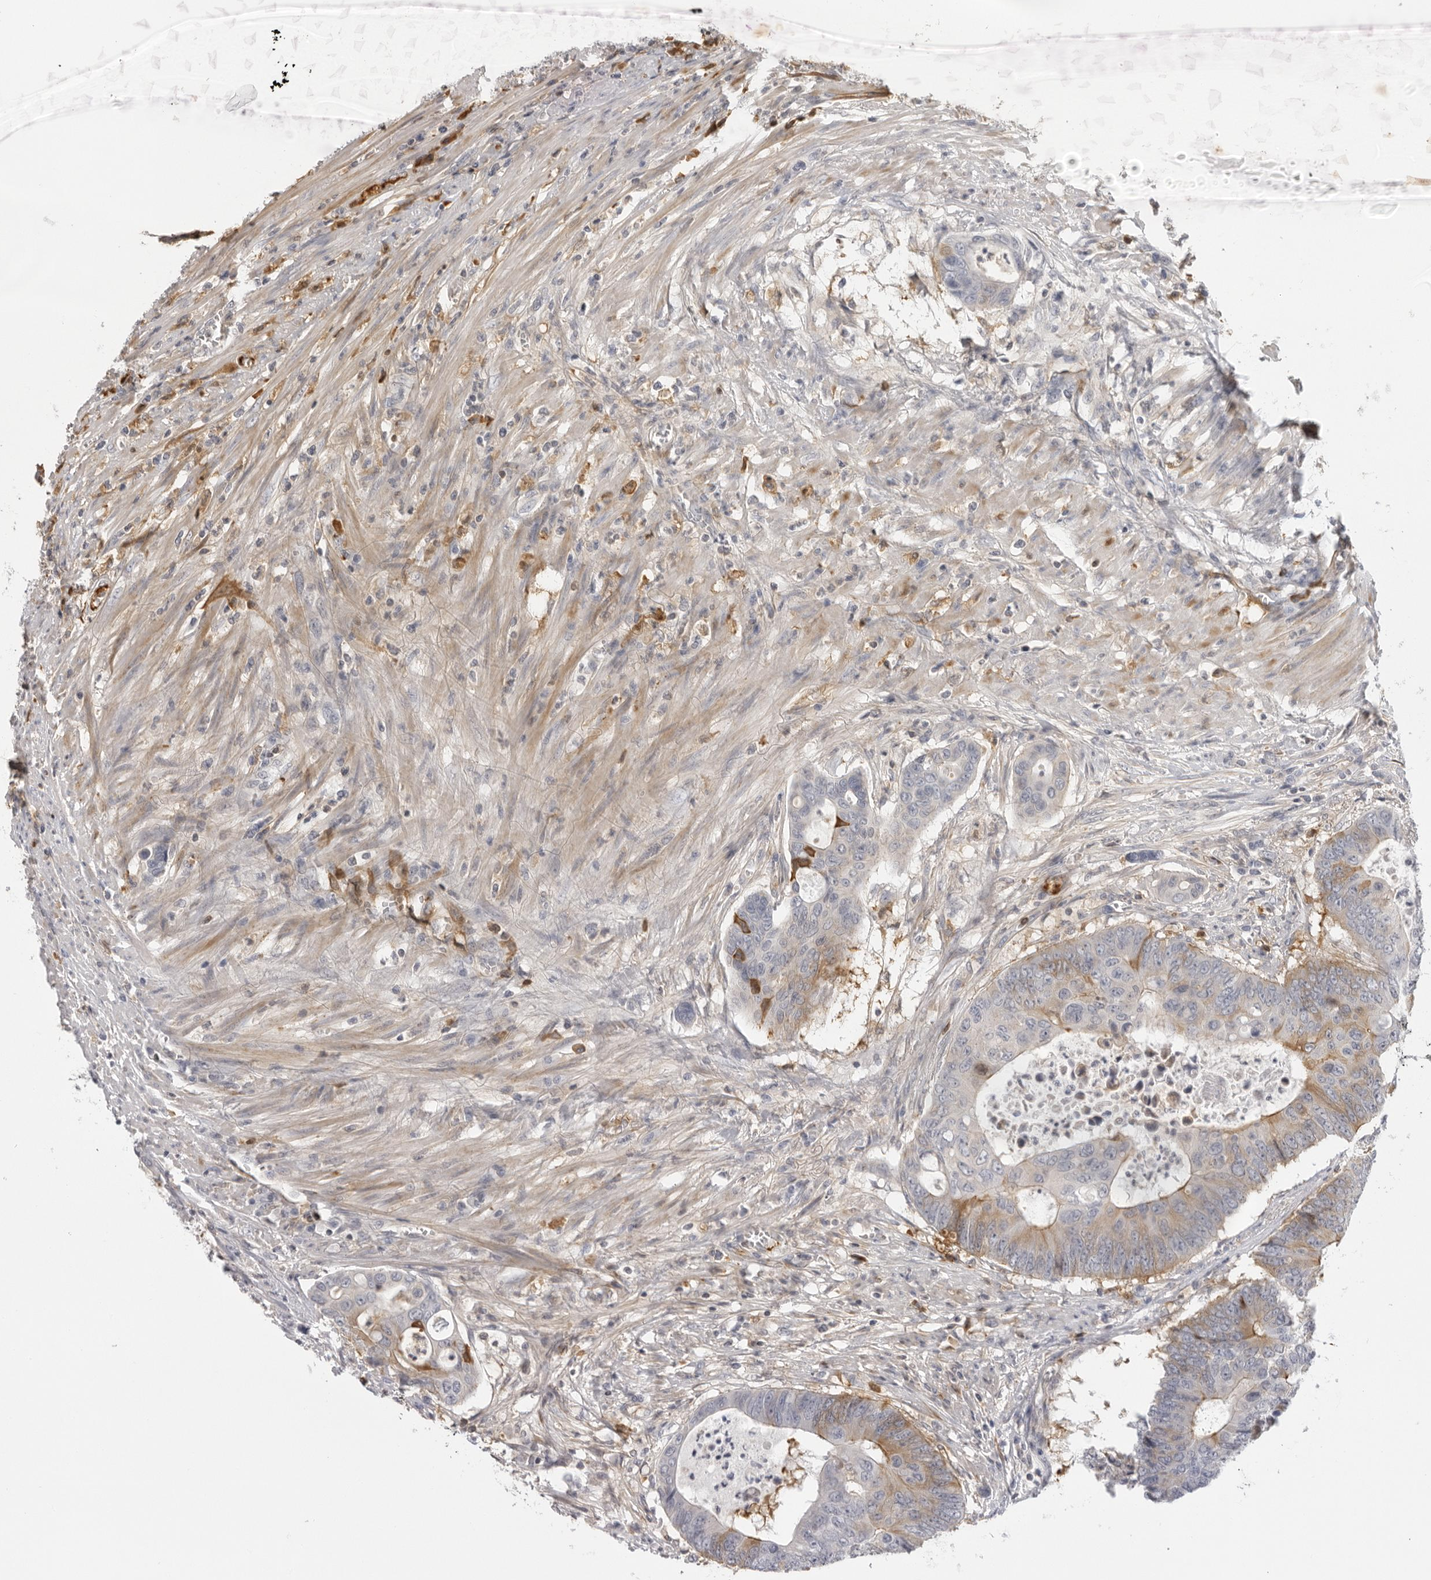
{"staining": {"intensity": "weak", "quantity": "25%-75%", "location": "cytoplasmic/membranous"}, "tissue": "colorectal cancer", "cell_type": "Tumor cells", "image_type": "cancer", "snomed": [{"axis": "morphology", "description": "Adenocarcinoma, NOS"}, {"axis": "topography", "description": "Colon"}], "caption": "Immunohistochemistry micrograph of colorectal cancer (adenocarcinoma) stained for a protein (brown), which demonstrates low levels of weak cytoplasmic/membranous staining in about 25%-75% of tumor cells.", "gene": "PLEKHF2", "patient": {"sex": "male", "age": 87}}